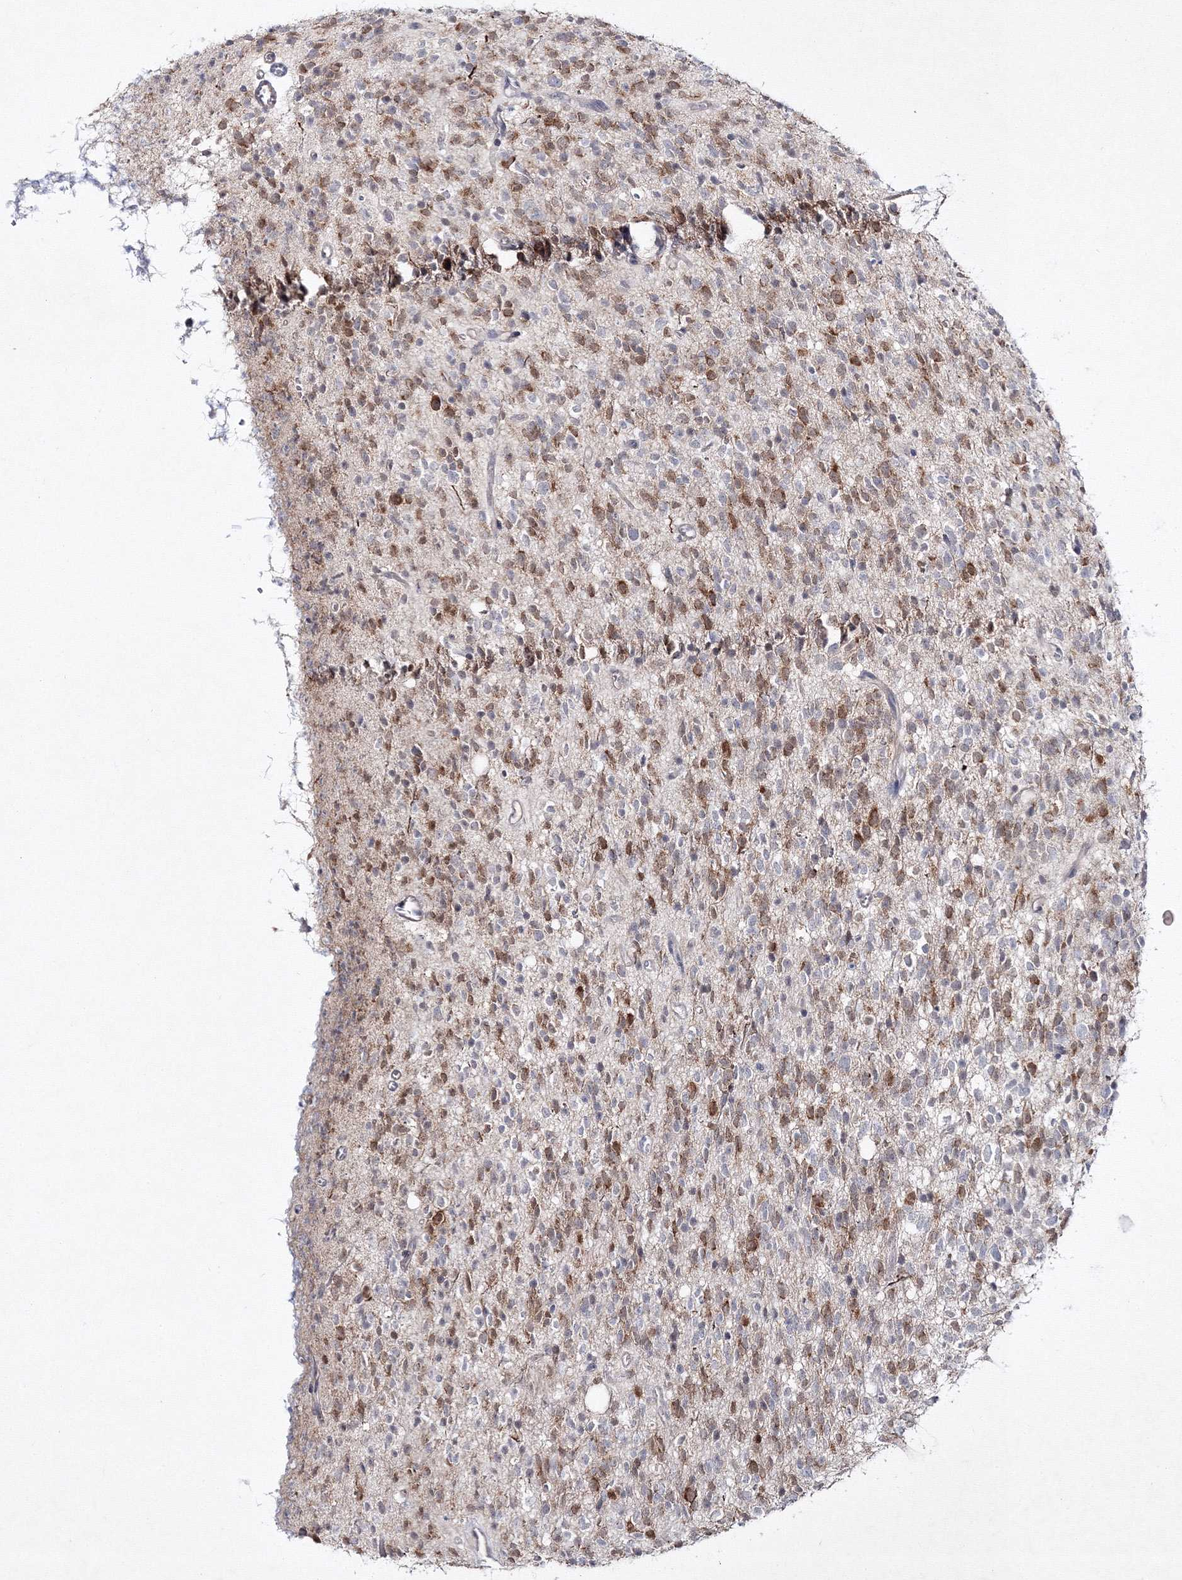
{"staining": {"intensity": "moderate", "quantity": "25%-75%", "location": "cytoplasmic/membranous"}, "tissue": "glioma", "cell_type": "Tumor cells", "image_type": "cancer", "snomed": [{"axis": "morphology", "description": "Glioma, malignant, High grade"}, {"axis": "topography", "description": "Brain"}], "caption": "DAB (3,3'-diaminobenzidine) immunohistochemical staining of human glioma demonstrates moderate cytoplasmic/membranous protein staining in about 25%-75% of tumor cells.", "gene": "NEU4", "patient": {"sex": "male", "age": 34}}